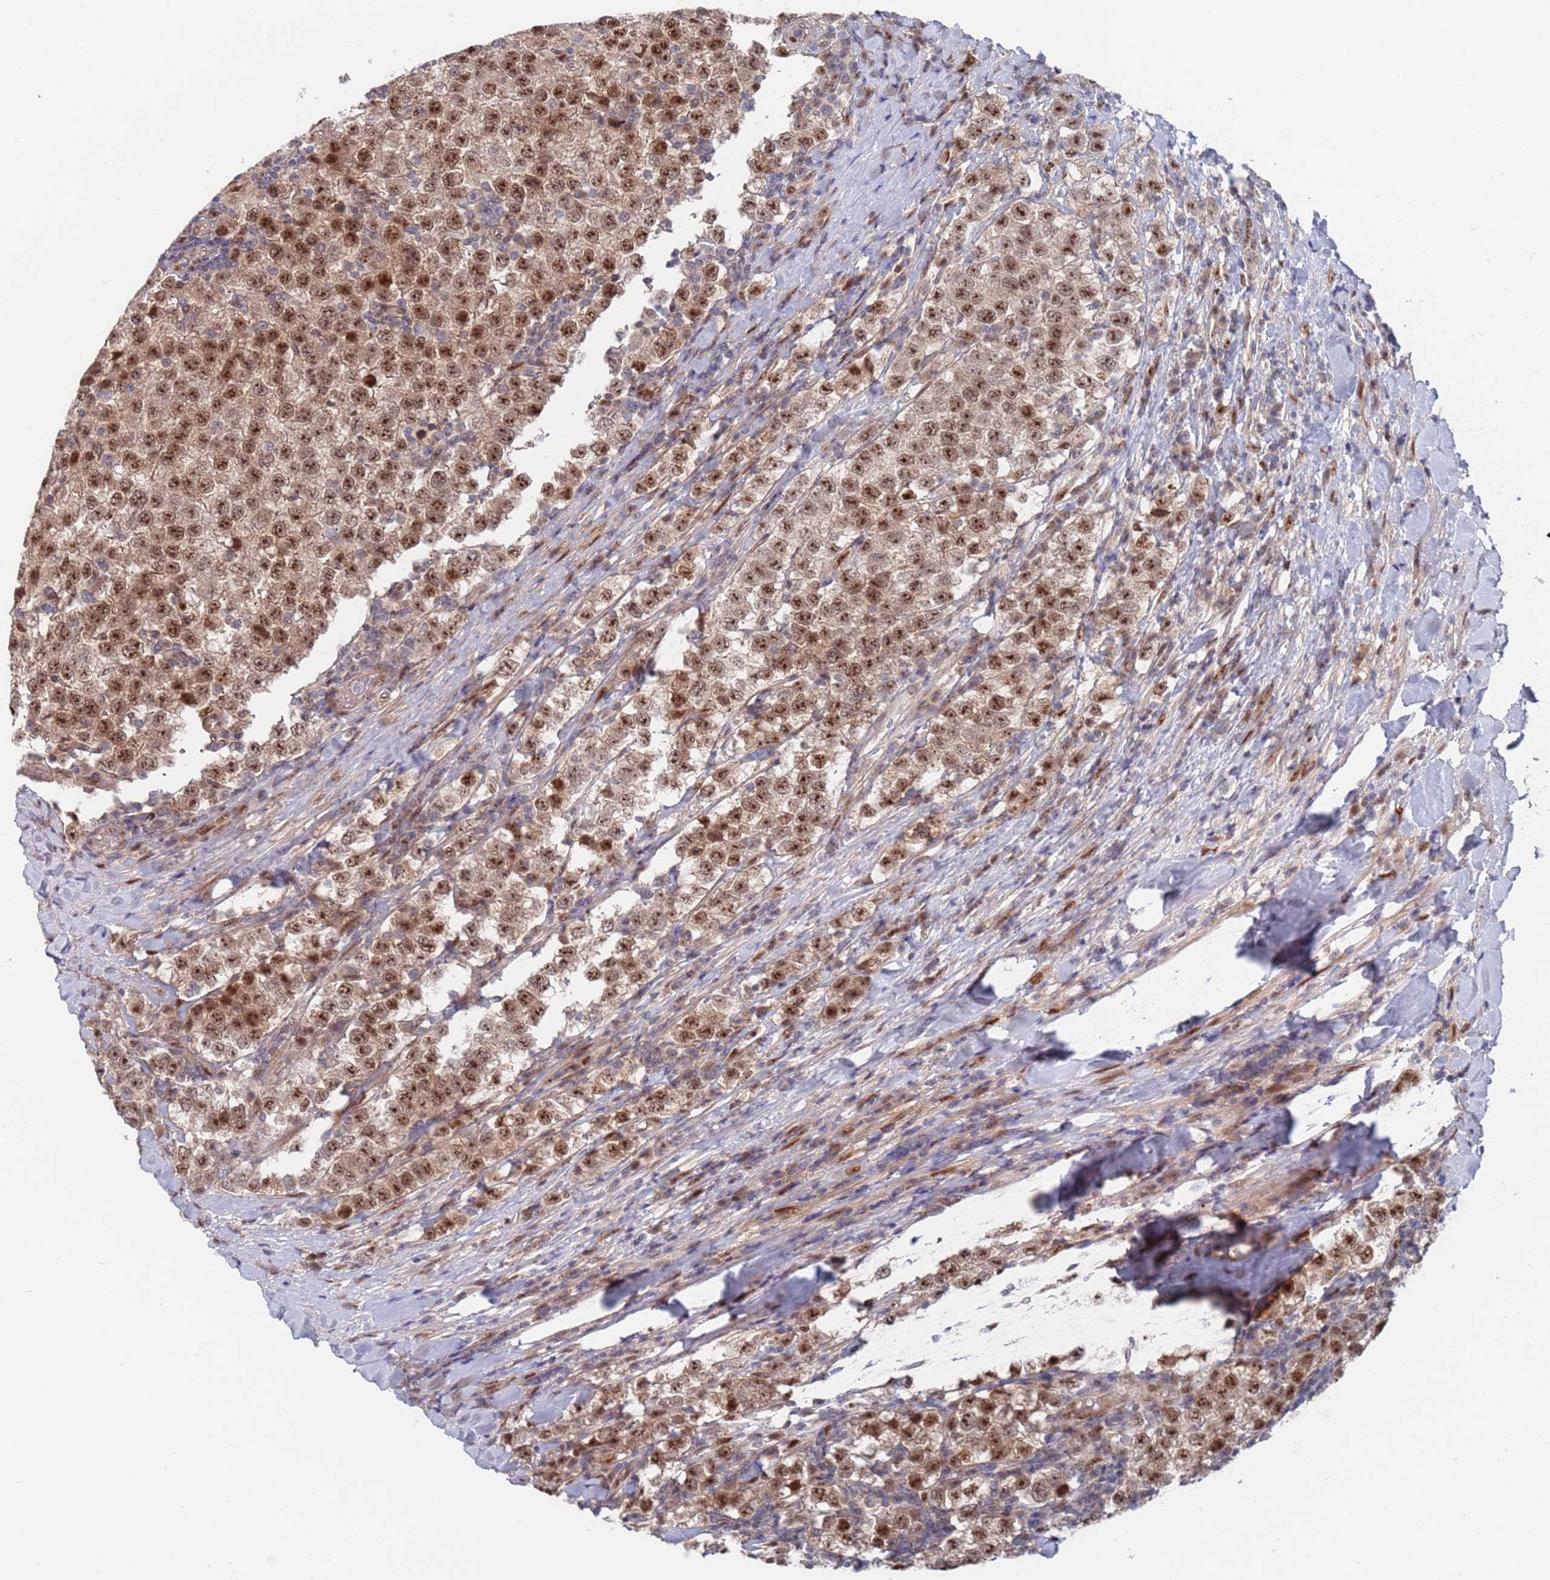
{"staining": {"intensity": "moderate", "quantity": ">75%", "location": "nuclear"}, "tissue": "testis cancer", "cell_type": "Tumor cells", "image_type": "cancer", "snomed": [{"axis": "morphology", "description": "Seminoma, NOS"}, {"axis": "topography", "description": "Testis"}], "caption": "Immunohistochemical staining of testis seminoma shows moderate nuclear protein positivity in about >75% of tumor cells.", "gene": "RPP25", "patient": {"sex": "male", "age": 34}}